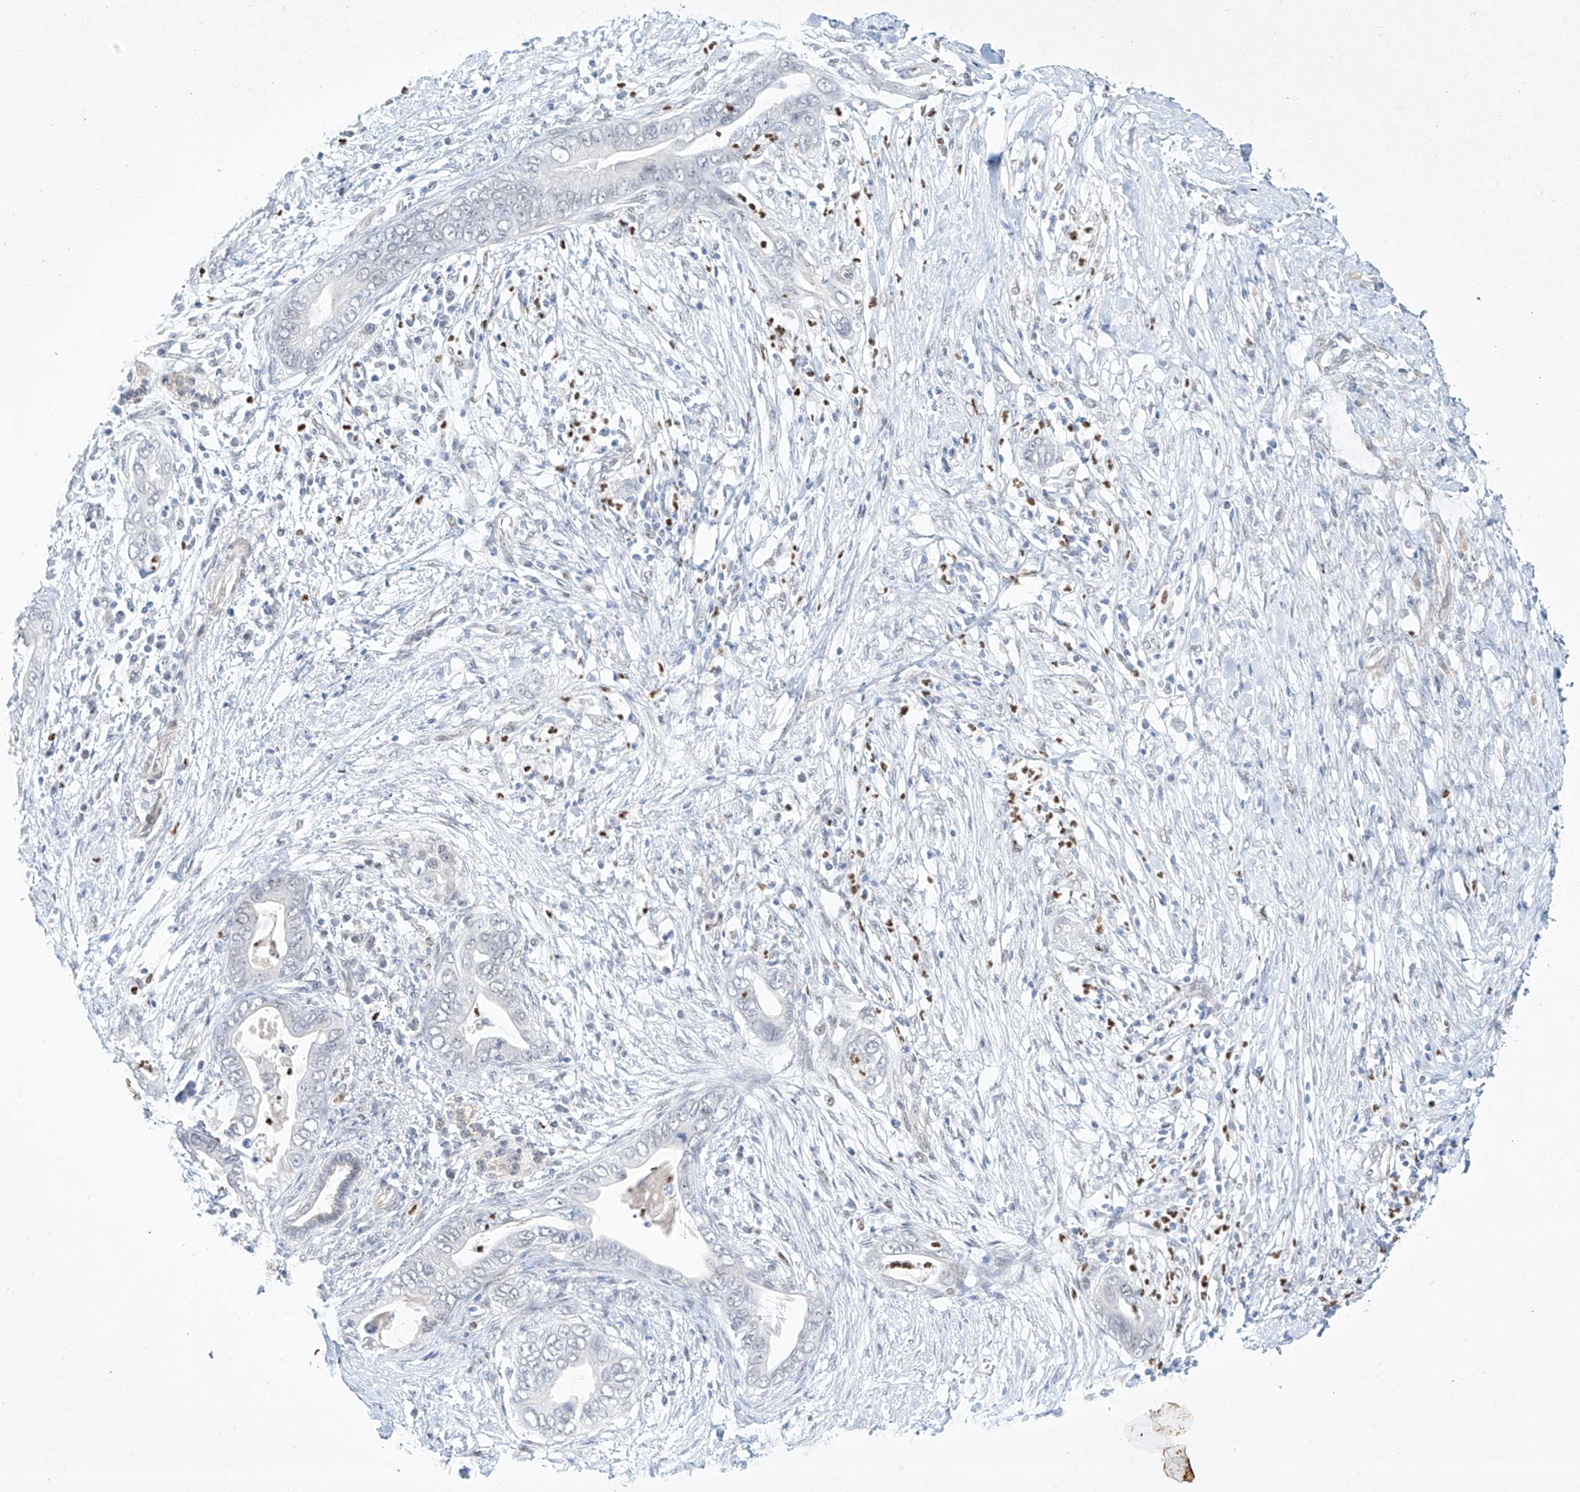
{"staining": {"intensity": "negative", "quantity": "none", "location": "none"}, "tissue": "pancreatic cancer", "cell_type": "Tumor cells", "image_type": "cancer", "snomed": [{"axis": "morphology", "description": "Adenocarcinoma, NOS"}, {"axis": "topography", "description": "Pancreas"}], "caption": "This image is of pancreatic cancer stained with immunohistochemistry to label a protein in brown with the nuclei are counter-stained blue. There is no expression in tumor cells.", "gene": "REEP2", "patient": {"sex": "male", "age": 75}}